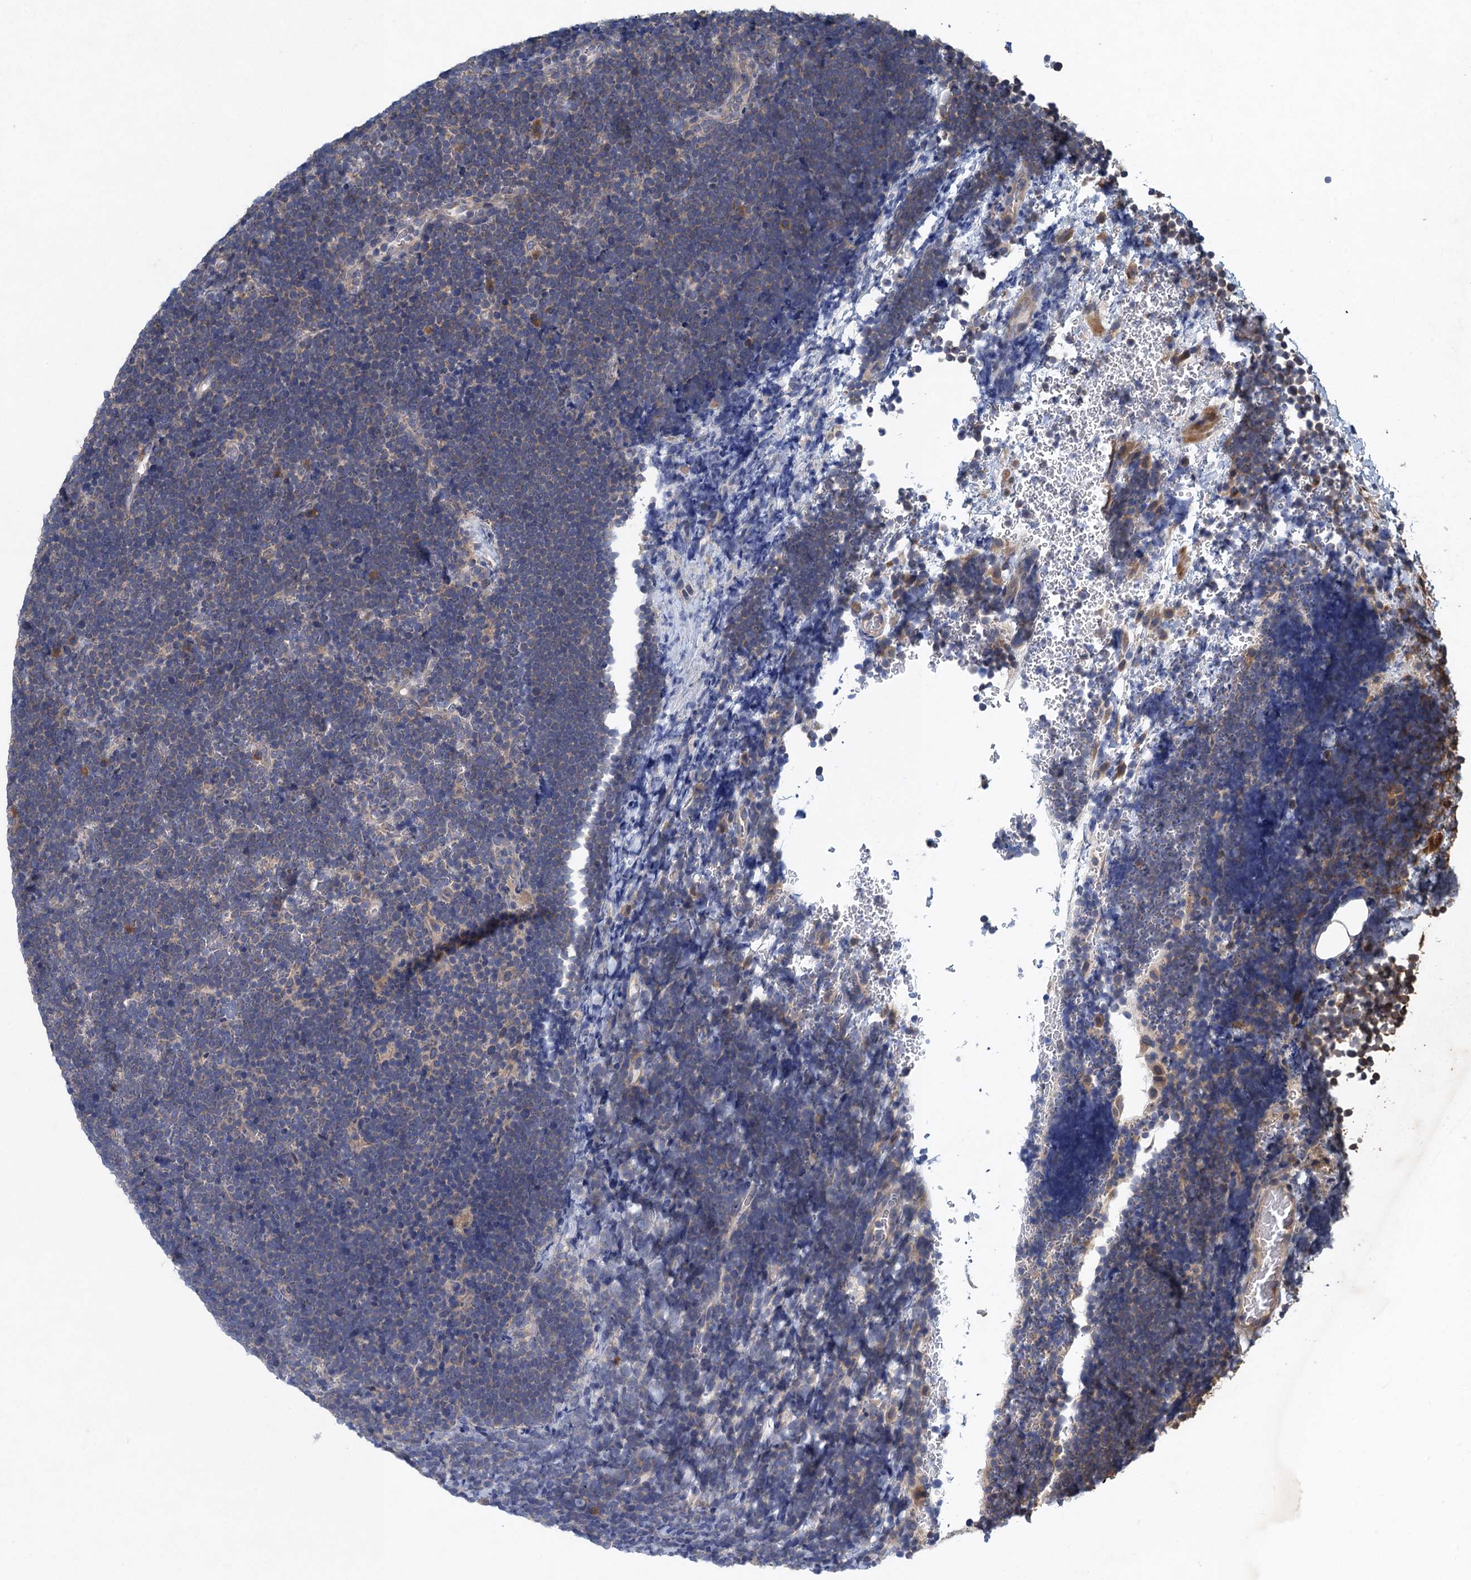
{"staining": {"intensity": "negative", "quantity": "none", "location": "none"}, "tissue": "lymphoma", "cell_type": "Tumor cells", "image_type": "cancer", "snomed": [{"axis": "morphology", "description": "Malignant lymphoma, non-Hodgkin's type, High grade"}, {"axis": "topography", "description": "Lymph node"}], "caption": "This photomicrograph is of lymphoma stained with immunohistochemistry (IHC) to label a protein in brown with the nuclei are counter-stained blue. There is no staining in tumor cells.", "gene": "CNTN5", "patient": {"sex": "male", "age": 13}}